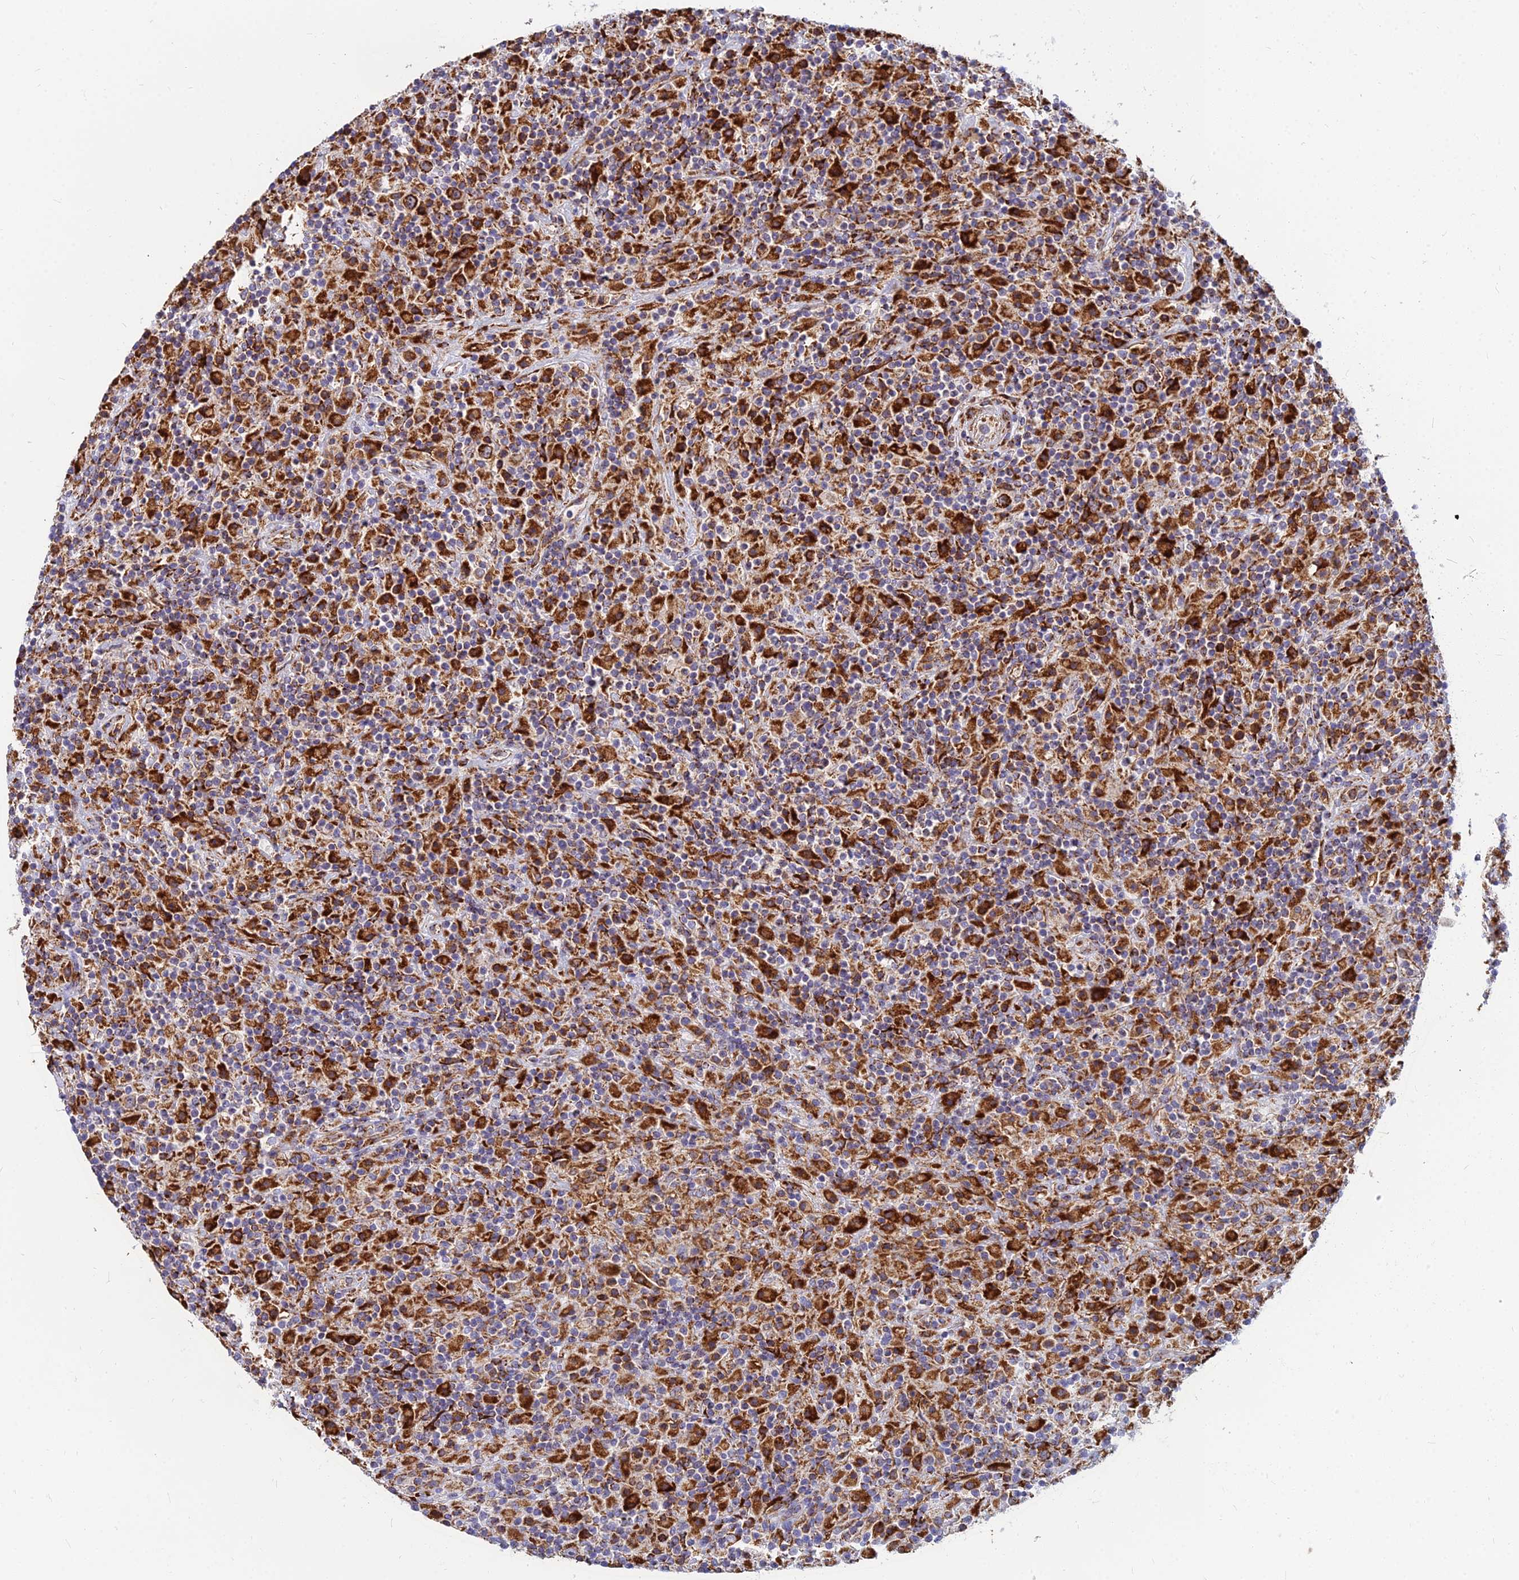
{"staining": {"intensity": "strong", "quantity": ">75%", "location": "cytoplasmic/membranous"}, "tissue": "lymphoma", "cell_type": "Tumor cells", "image_type": "cancer", "snomed": [{"axis": "morphology", "description": "Hodgkin's disease, NOS"}, {"axis": "topography", "description": "Lymph node"}], "caption": "A brown stain shows strong cytoplasmic/membranous positivity of a protein in lymphoma tumor cells. Immunohistochemistry stains the protein in brown and the nuclei are stained blue.", "gene": "CCT6B", "patient": {"sex": "male", "age": 70}}